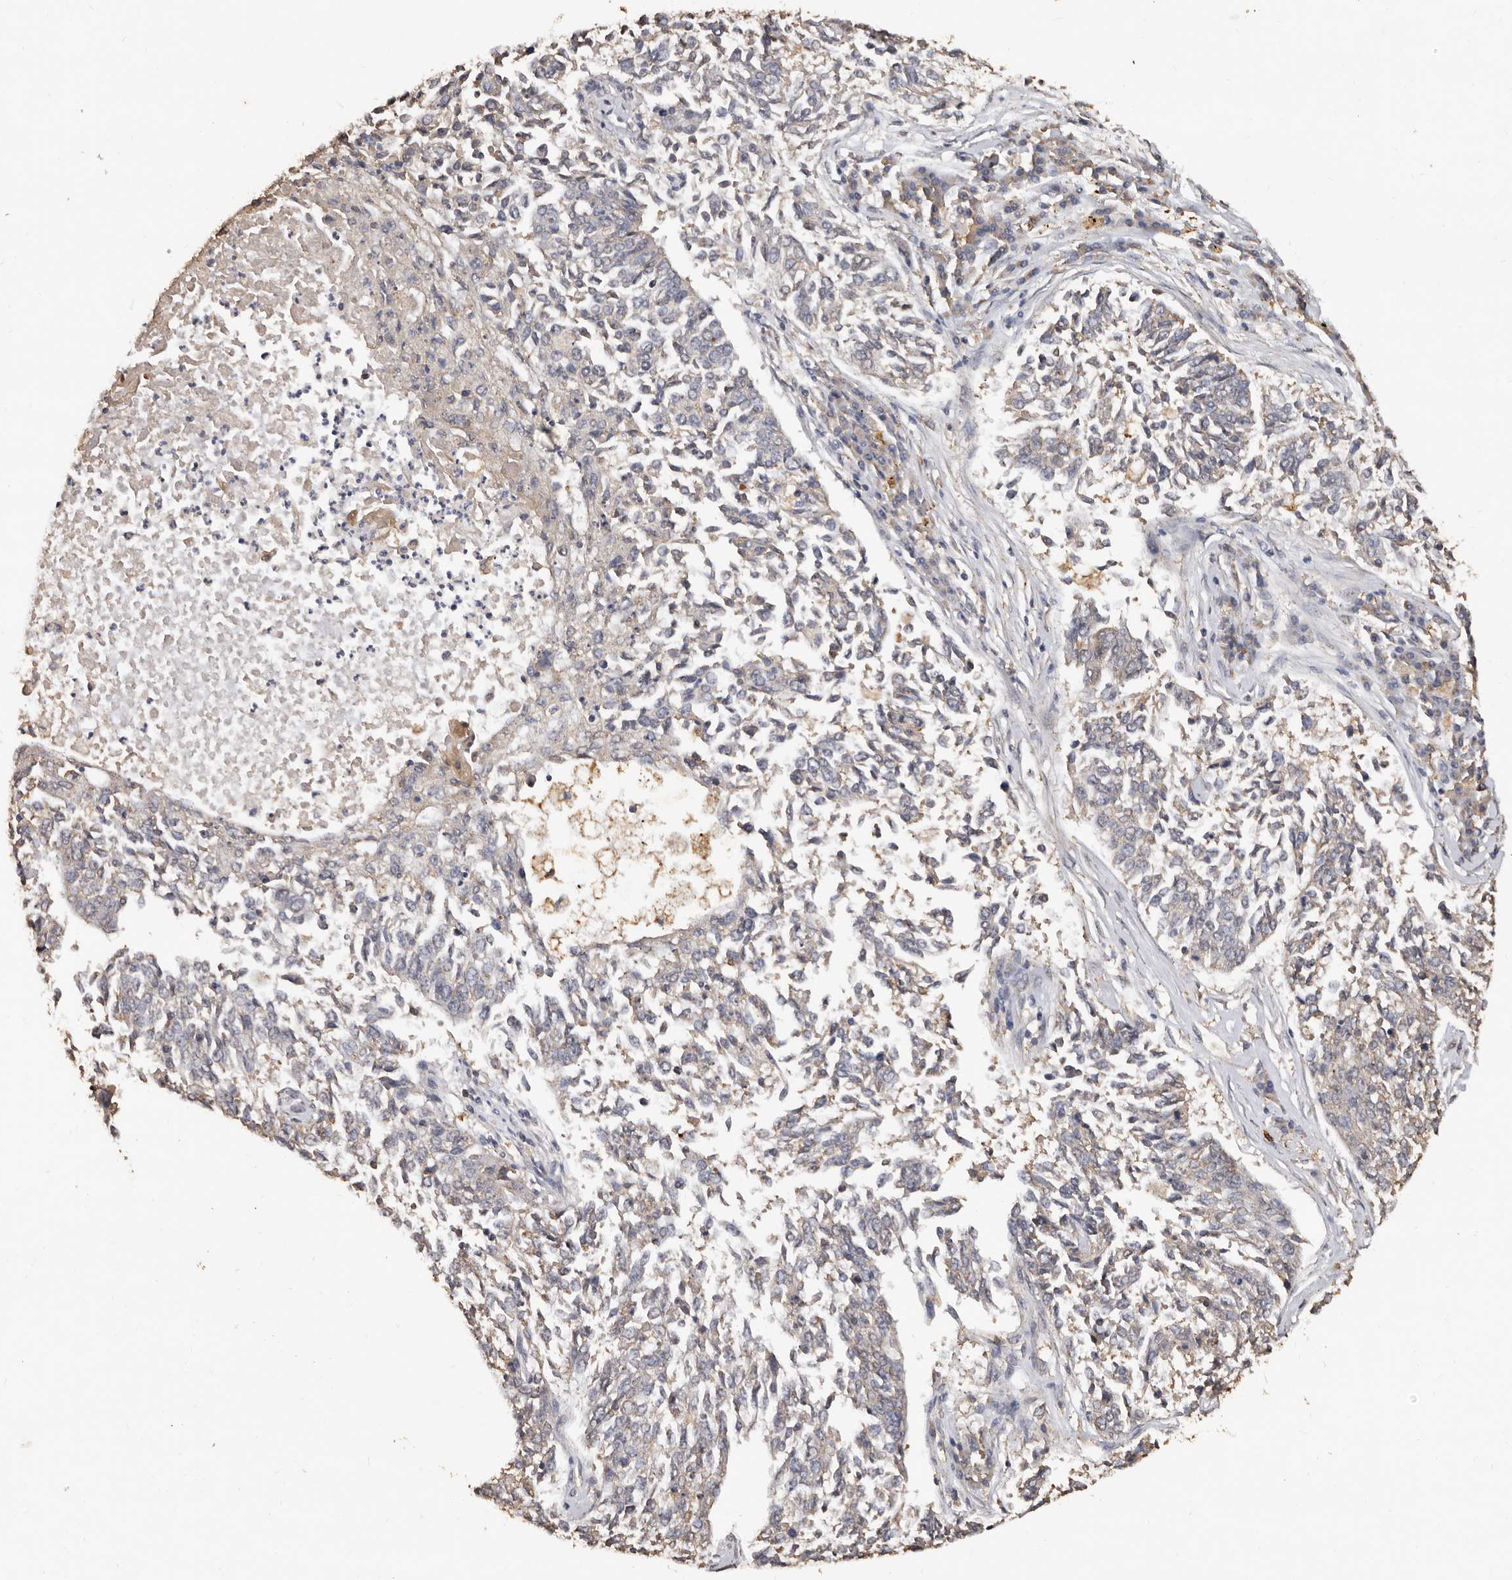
{"staining": {"intensity": "negative", "quantity": "none", "location": "none"}, "tissue": "lung cancer", "cell_type": "Tumor cells", "image_type": "cancer", "snomed": [{"axis": "morphology", "description": "Normal tissue, NOS"}, {"axis": "morphology", "description": "Squamous cell carcinoma, NOS"}, {"axis": "topography", "description": "Cartilage tissue"}, {"axis": "topography", "description": "Bronchus"}, {"axis": "topography", "description": "Lung"}], "caption": "A micrograph of human squamous cell carcinoma (lung) is negative for staining in tumor cells.", "gene": "GRAMD2A", "patient": {"sex": "female", "age": 49}}